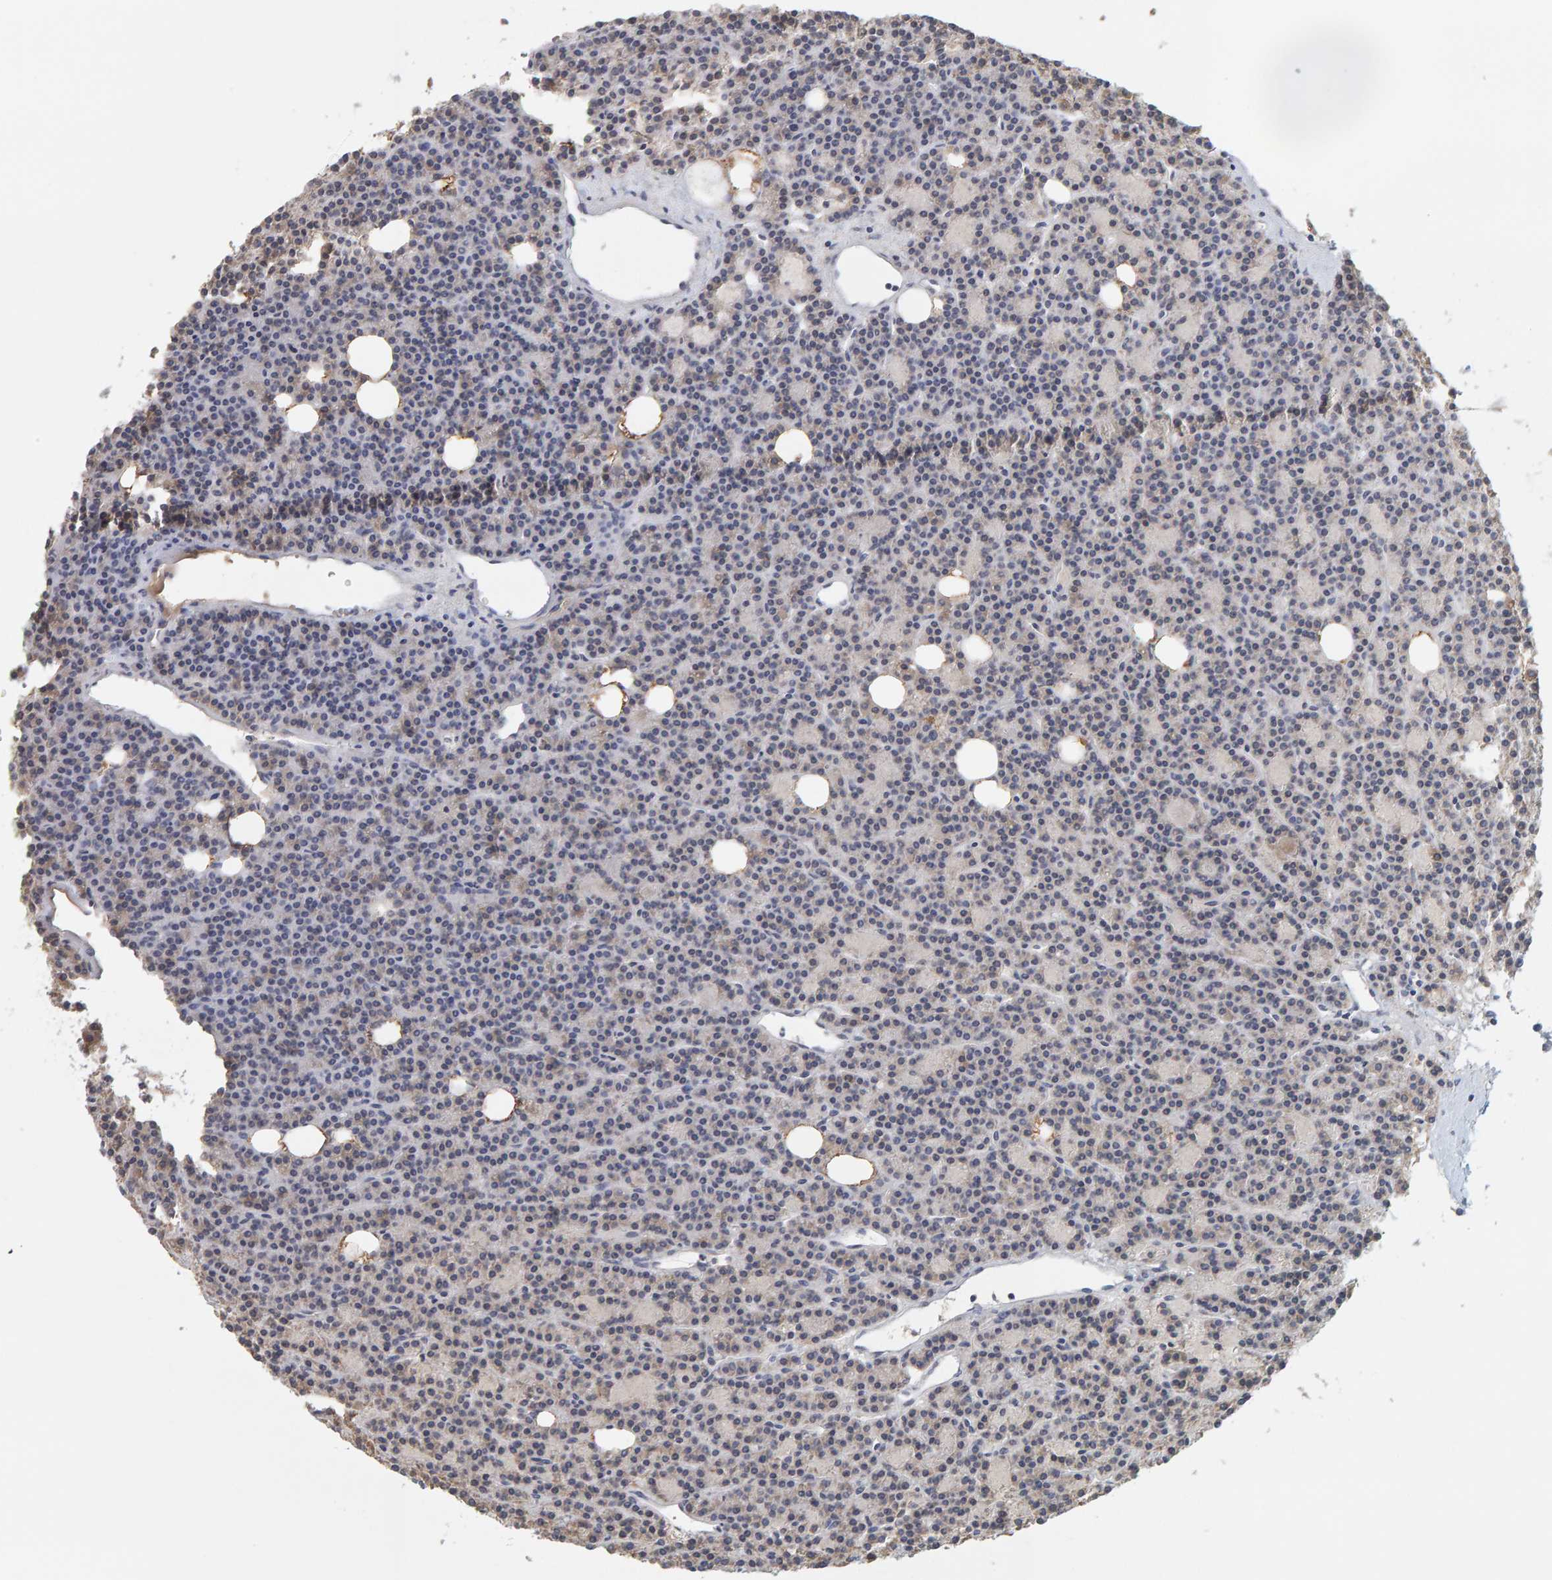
{"staining": {"intensity": "weak", "quantity": "<25%", "location": "cytoplasmic/membranous"}, "tissue": "parathyroid gland", "cell_type": "Glandular cells", "image_type": "normal", "snomed": [{"axis": "morphology", "description": "Normal tissue, NOS"}, {"axis": "morphology", "description": "Adenoma, NOS"}, {"axis": "topography", "description": "Parathyroid gland"}], "caption": "Immunohistochemistry of benign human parathyroid gland displays no staining in glandular cells. The staining is performed using DAB (3,3'-diaminobenzidine) brown chromogen with nuclei counter-stained in using hematoxylin.", "gene": "SGPL1", "patient": {"sex": "female", "age": 57}}